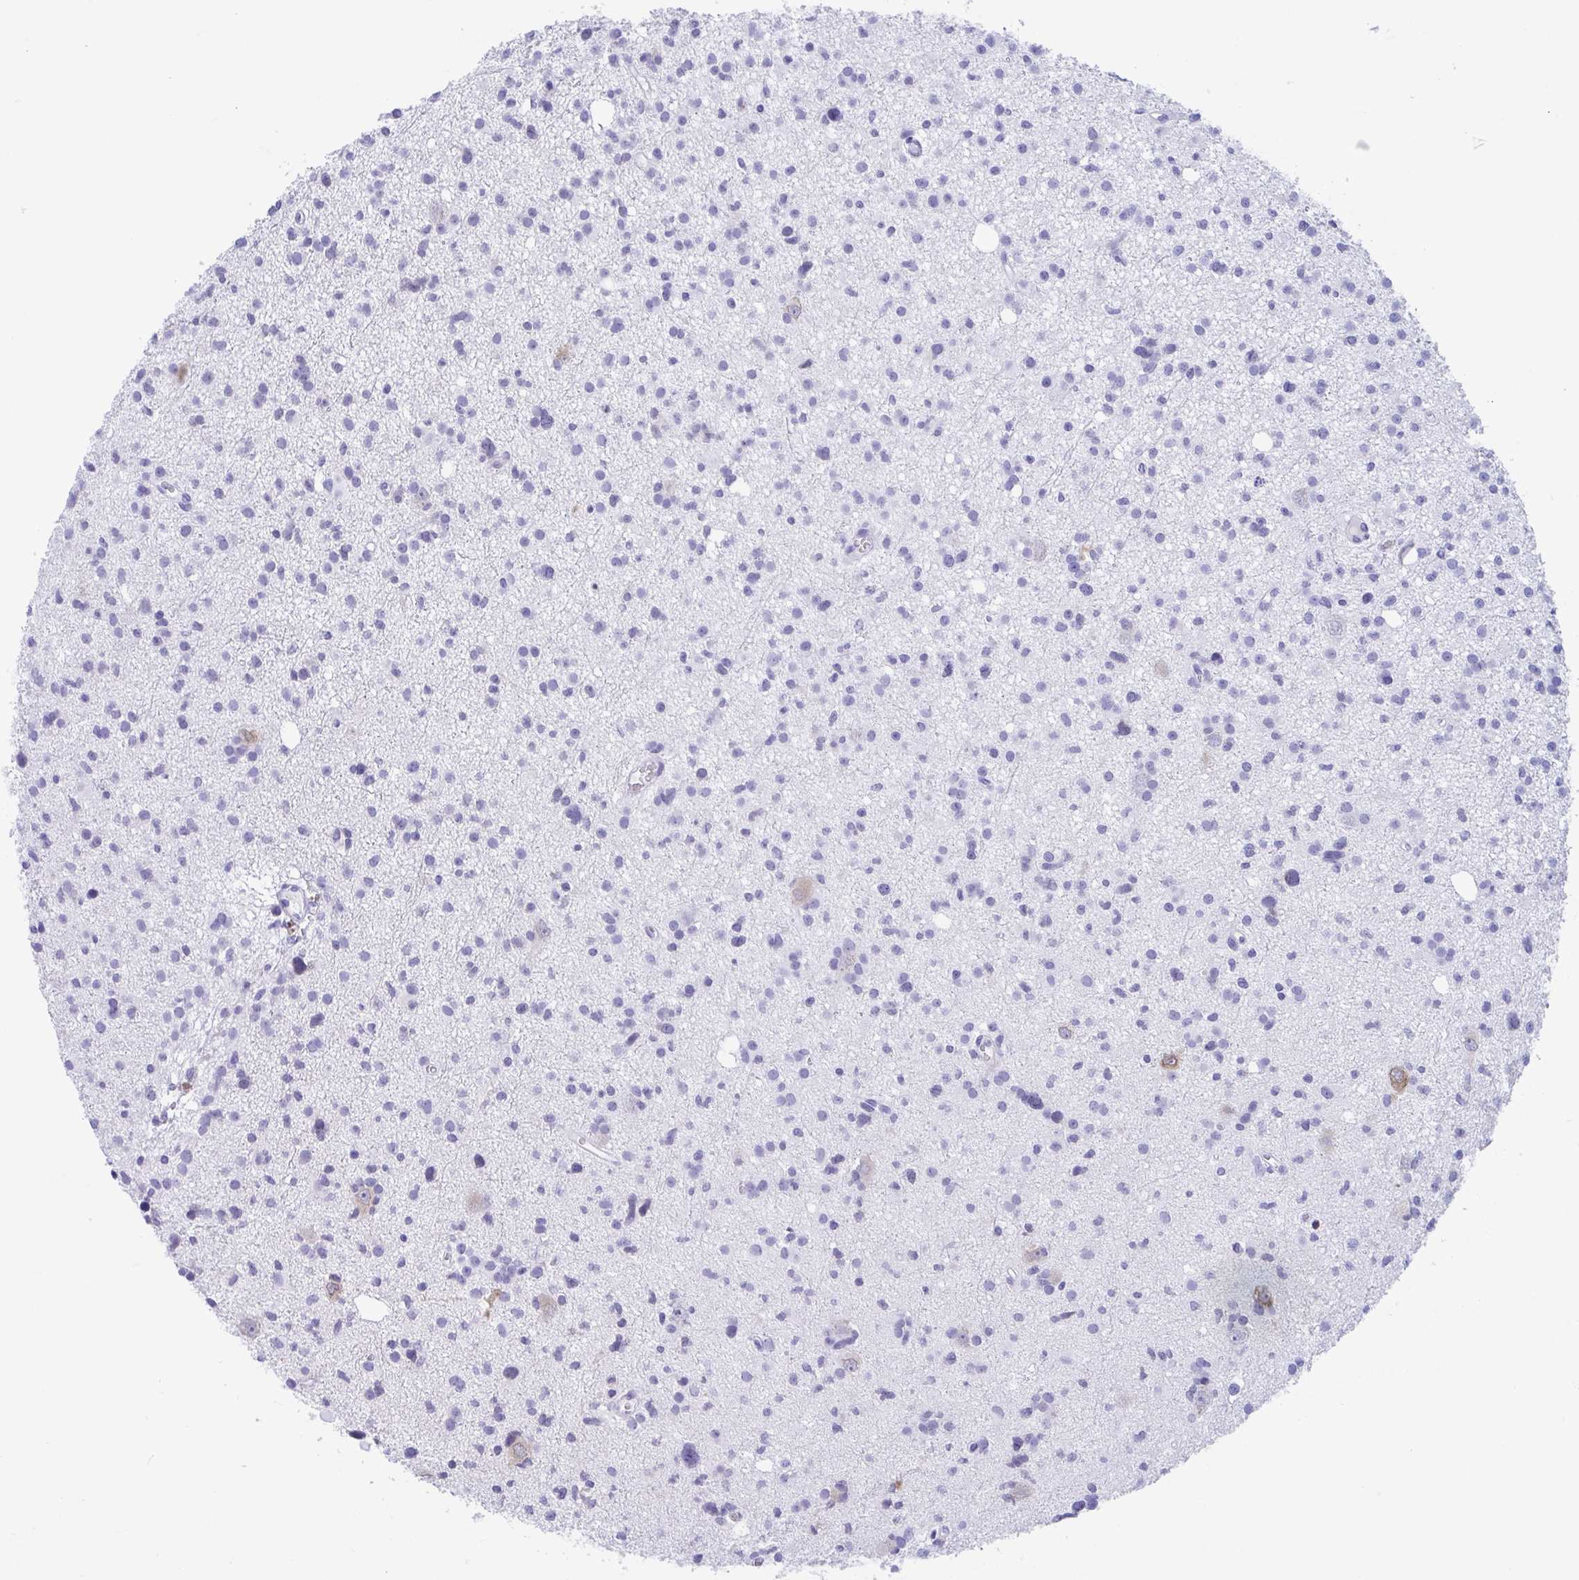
{"staining": {"intensity": "negative", "quantity": "none", "location": "none"}, "tissue": "glioma", "cell_type": "Tumor cells", "image_type": "cancer", "snomed": [{"axis": "morphology", "description": "Glioma, malignant, High grade"}, {"axis": "topography", "description": "Brain"}], "caption": "IHC histopathology image of neoplastic tissue: malignant high-grade glioma stained with DAB shows no significant protein expression in tumor cells.", "gene": "TMEM35A", "patient": {"sex": "male", "age": 23}}